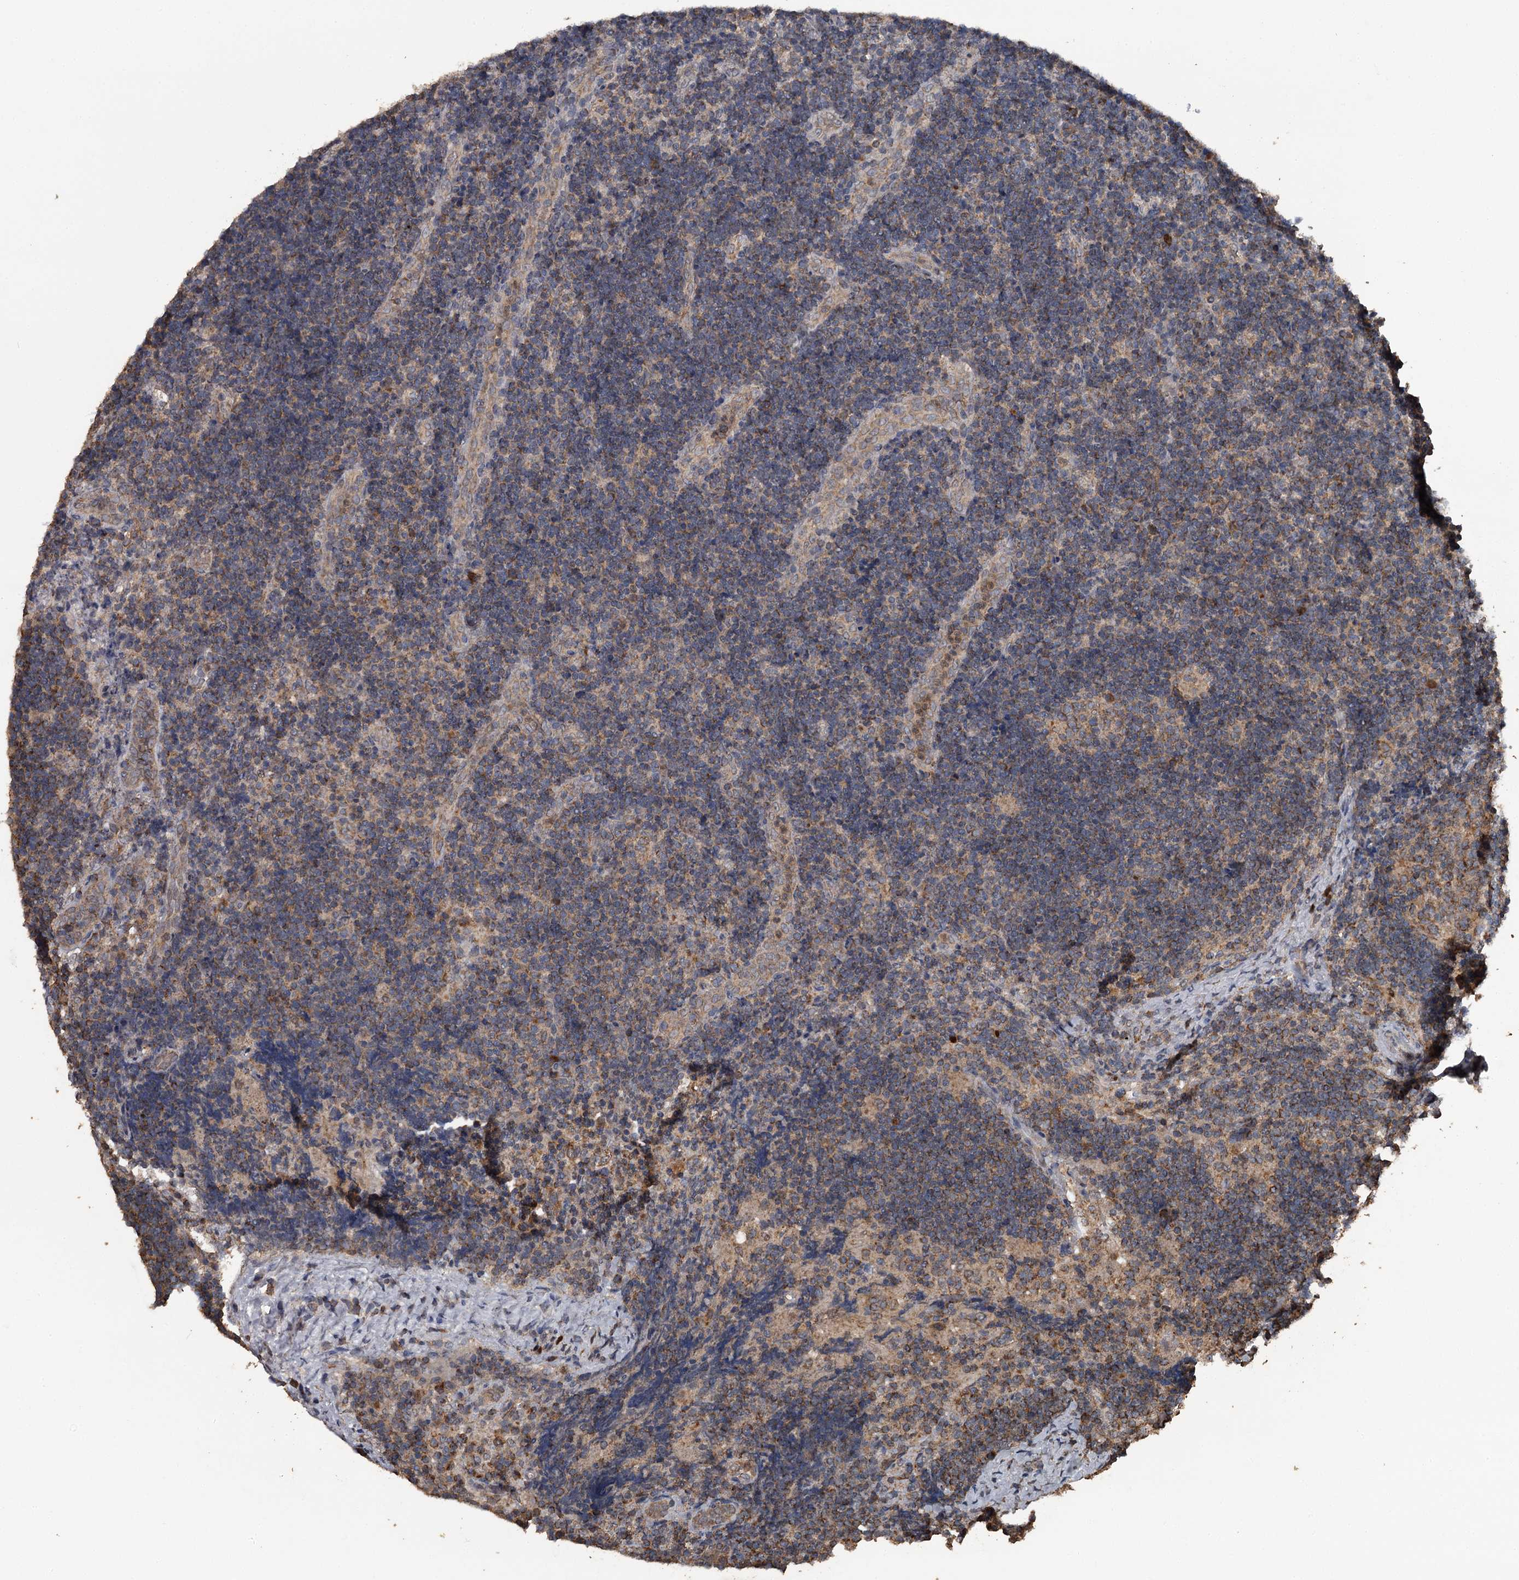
{"staining": {"intensity": "moderate", "quantity": "25%-75%", "location": "cytoplasmic/membranous"}, "tissue": "lymph node", "cell_type": "Non-germinal center cells", "image_type": "normal", "snomed": [{"axis": "morphology", "description": "Normal tissue, NOS"}, {"axis": "topography", "description": "Lymph node"}], "caption": "A histopathology image showing moderate cytoplasmic/membranous staining in approximately 25%-75% of non-germinal center cells in unremarkable lymph node, as visualized by brown immunohistochemical staining.", "gene": "WIPI1", "patient": {"sex": "female", "age": 22}}